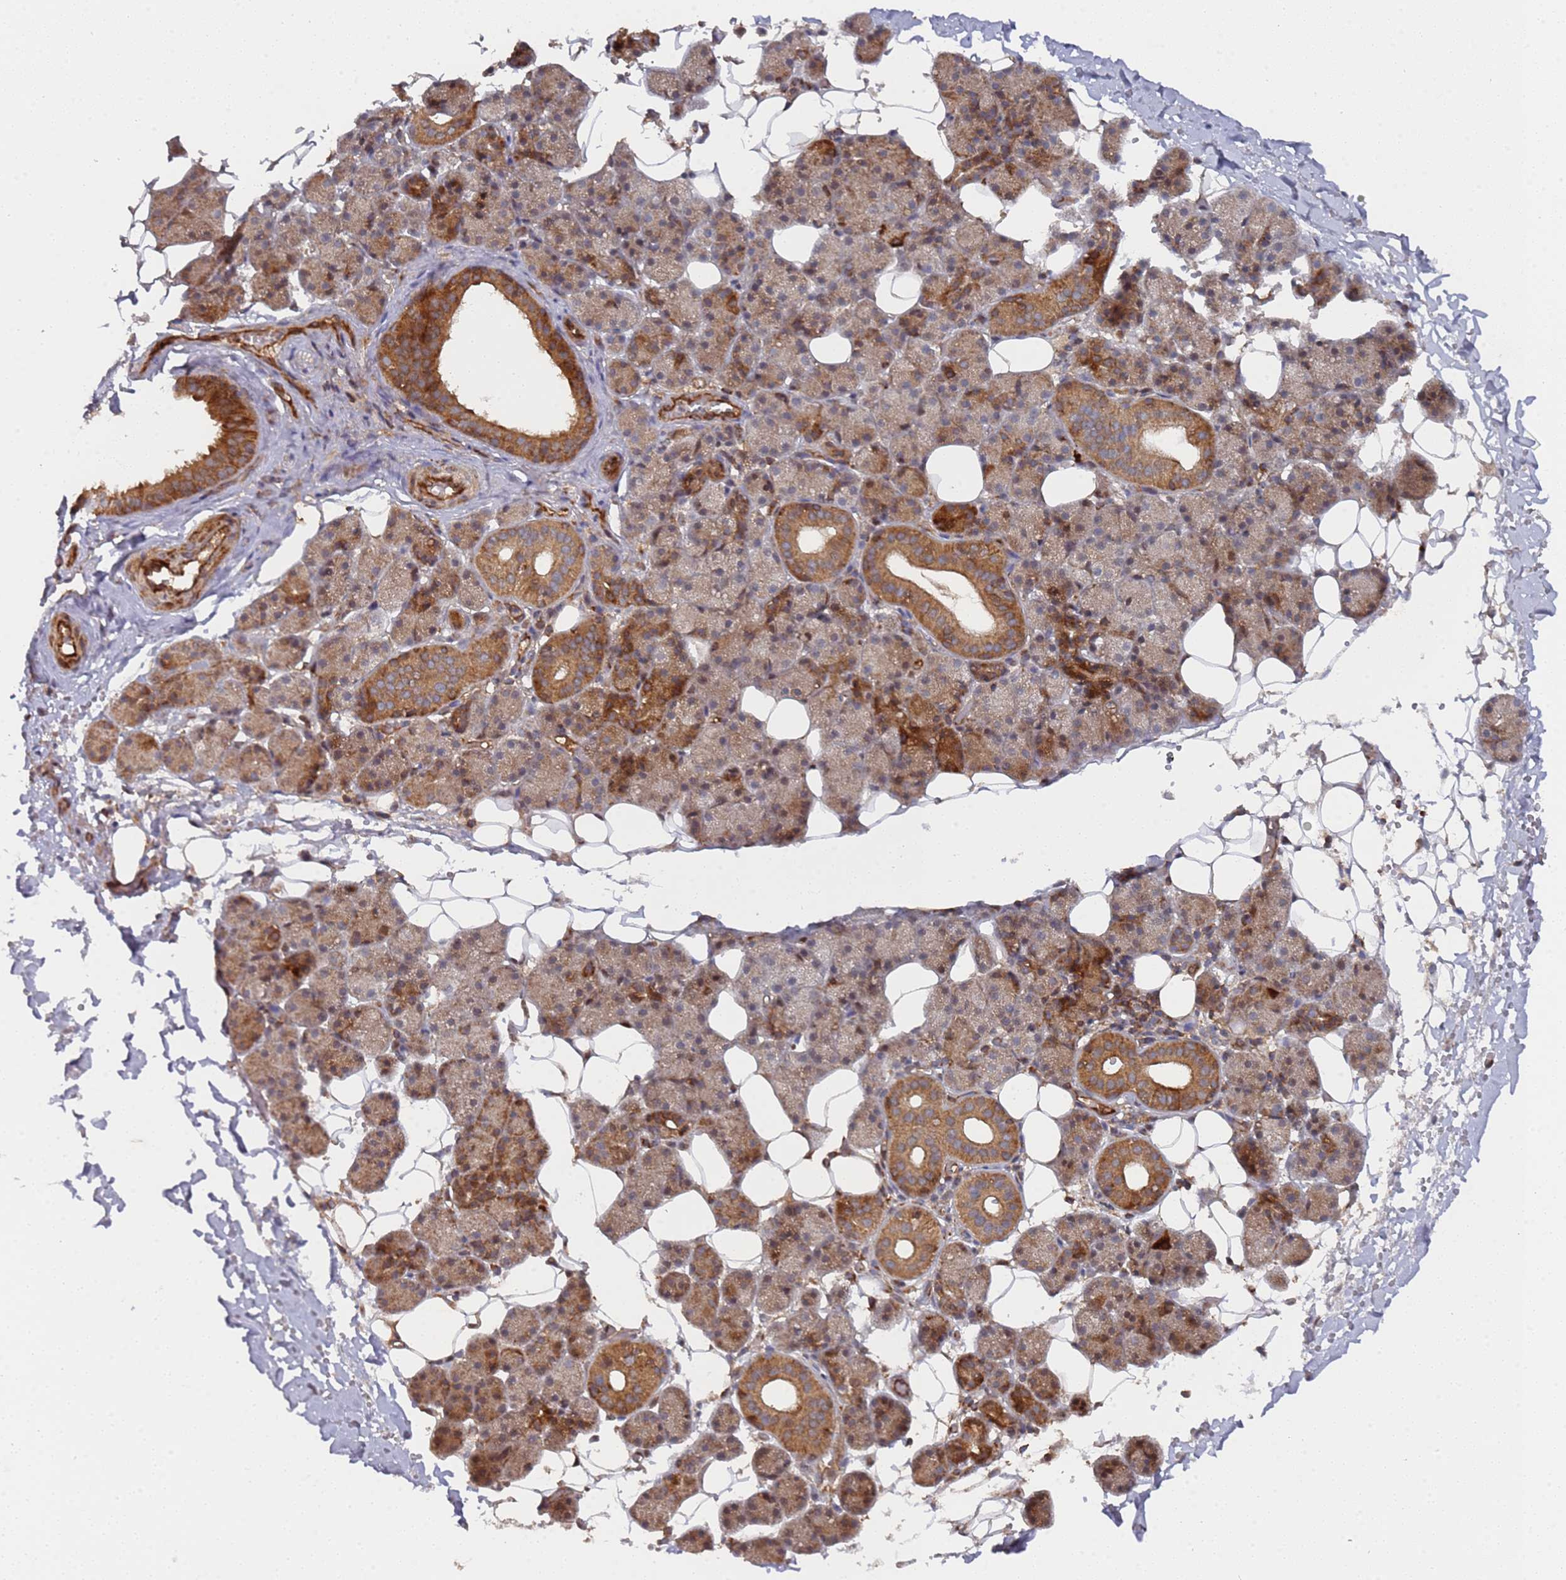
{"staining": {"intensity": "strong", "quantity": "<25%", "location": "cytoplasmic/membranous"}, "tissue": "salivary gland", "cell_type": "Glandular cells", "image_type": "normal", "snomed": [{"axis": "morphology", "description": "Normal tissue, NOS"}, {"axis": "topography", "description": "Salivary gland"}], "caption": "An immunohistochemistry photomicrograph of unremarkable tissue is shown. Protein staining in brown shows strong cytoplasmic/membranous positivity in salivary gland within glandular cells.", "gene": "DDX60", "patient": {"sex": "female", "age": 33}}